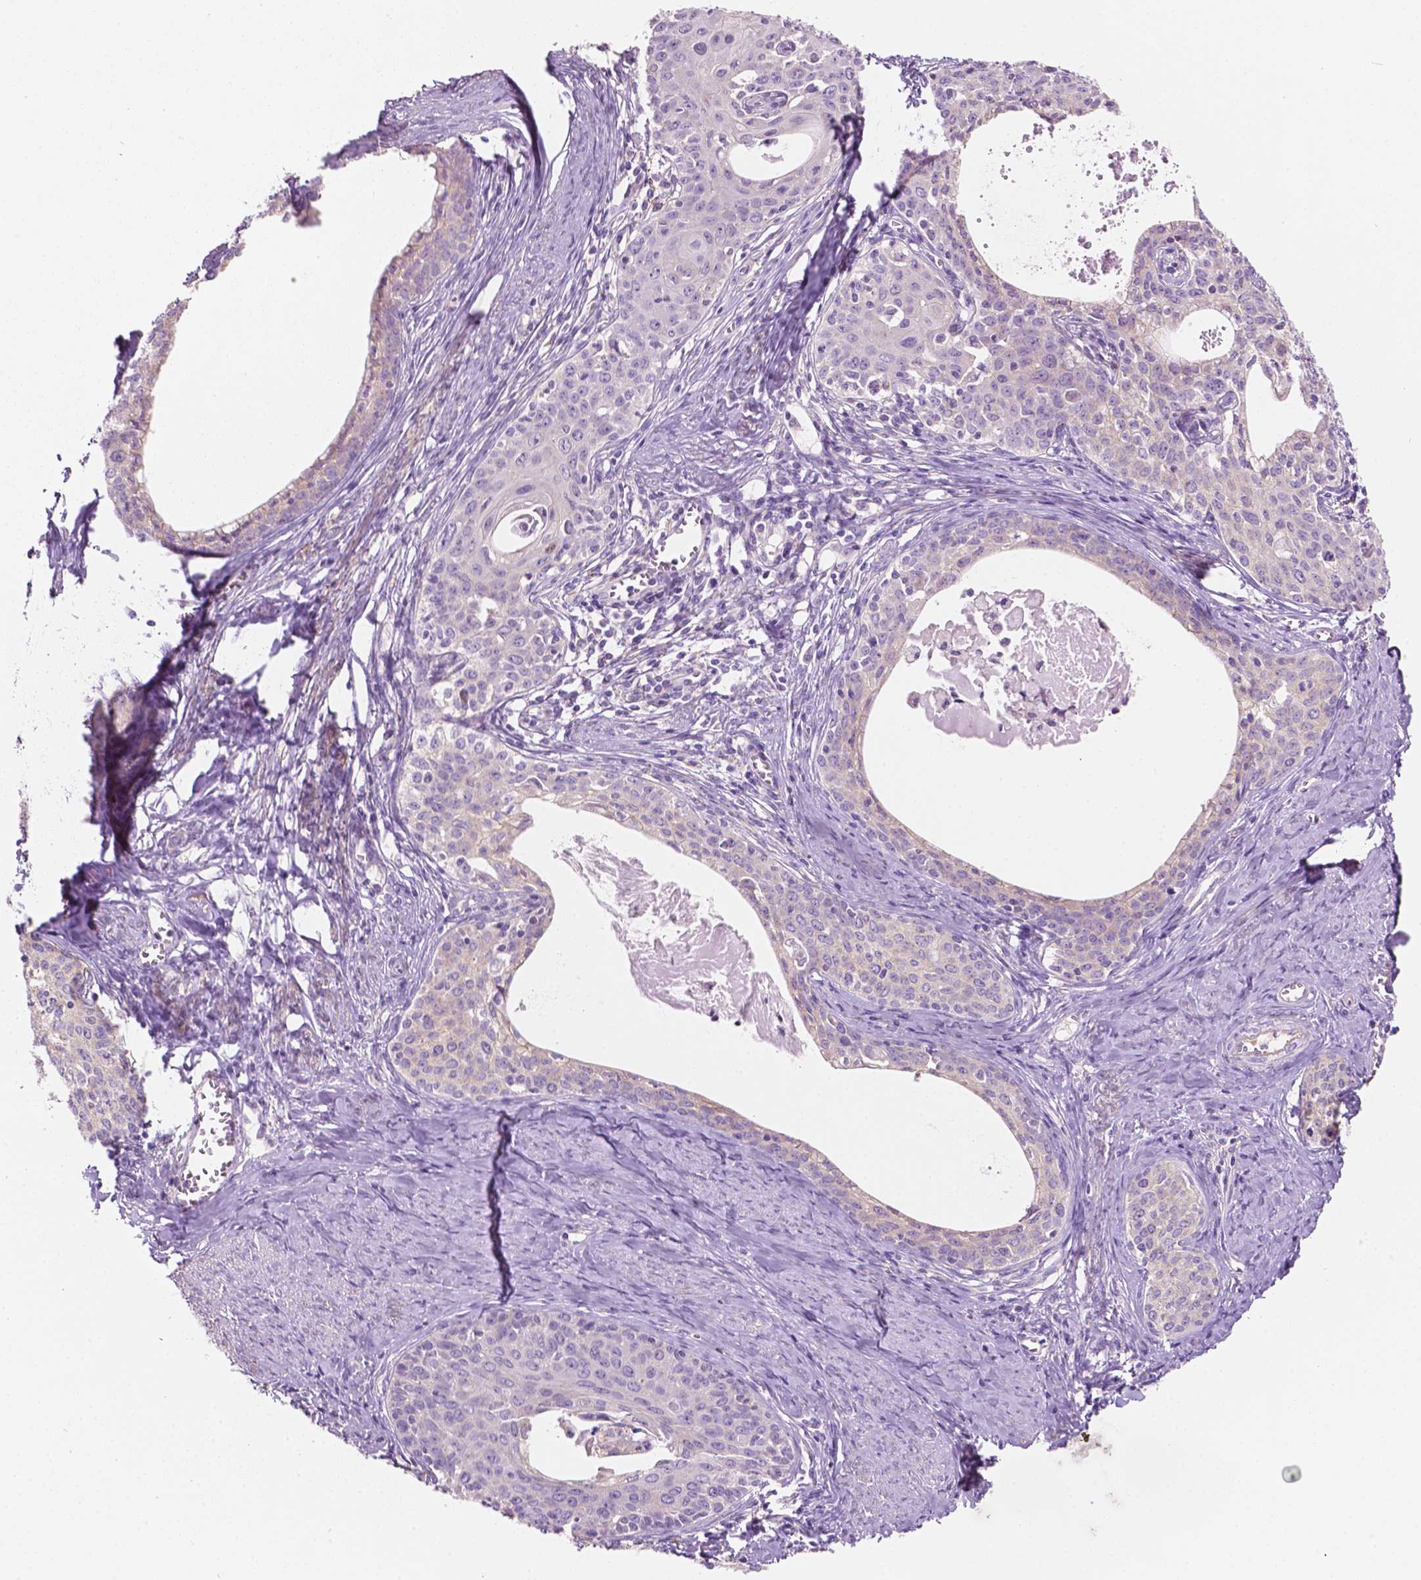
{"staining": {"intensity": "negative", "quantity": "none", "location": "none"}, "tissue": "cervical cancer", "cell_type": "Tumor cells", "image_type": "cancer", "snomed": [{"axis": "morphology", "description": "Squamous cell carcinoma, NOS"}, {"axis": "morphology", "description": "Adenocarcinoma, NOS"}, {"axis": "topography", "description": "Cervix"}], "caption": "IHC image of adenocarcinoma (cervical) stained for a protein (brown), which reveals no expression in tumor cells.", "gene": "NOS1AP", "patient": {"sex": "female", "age": 52}}